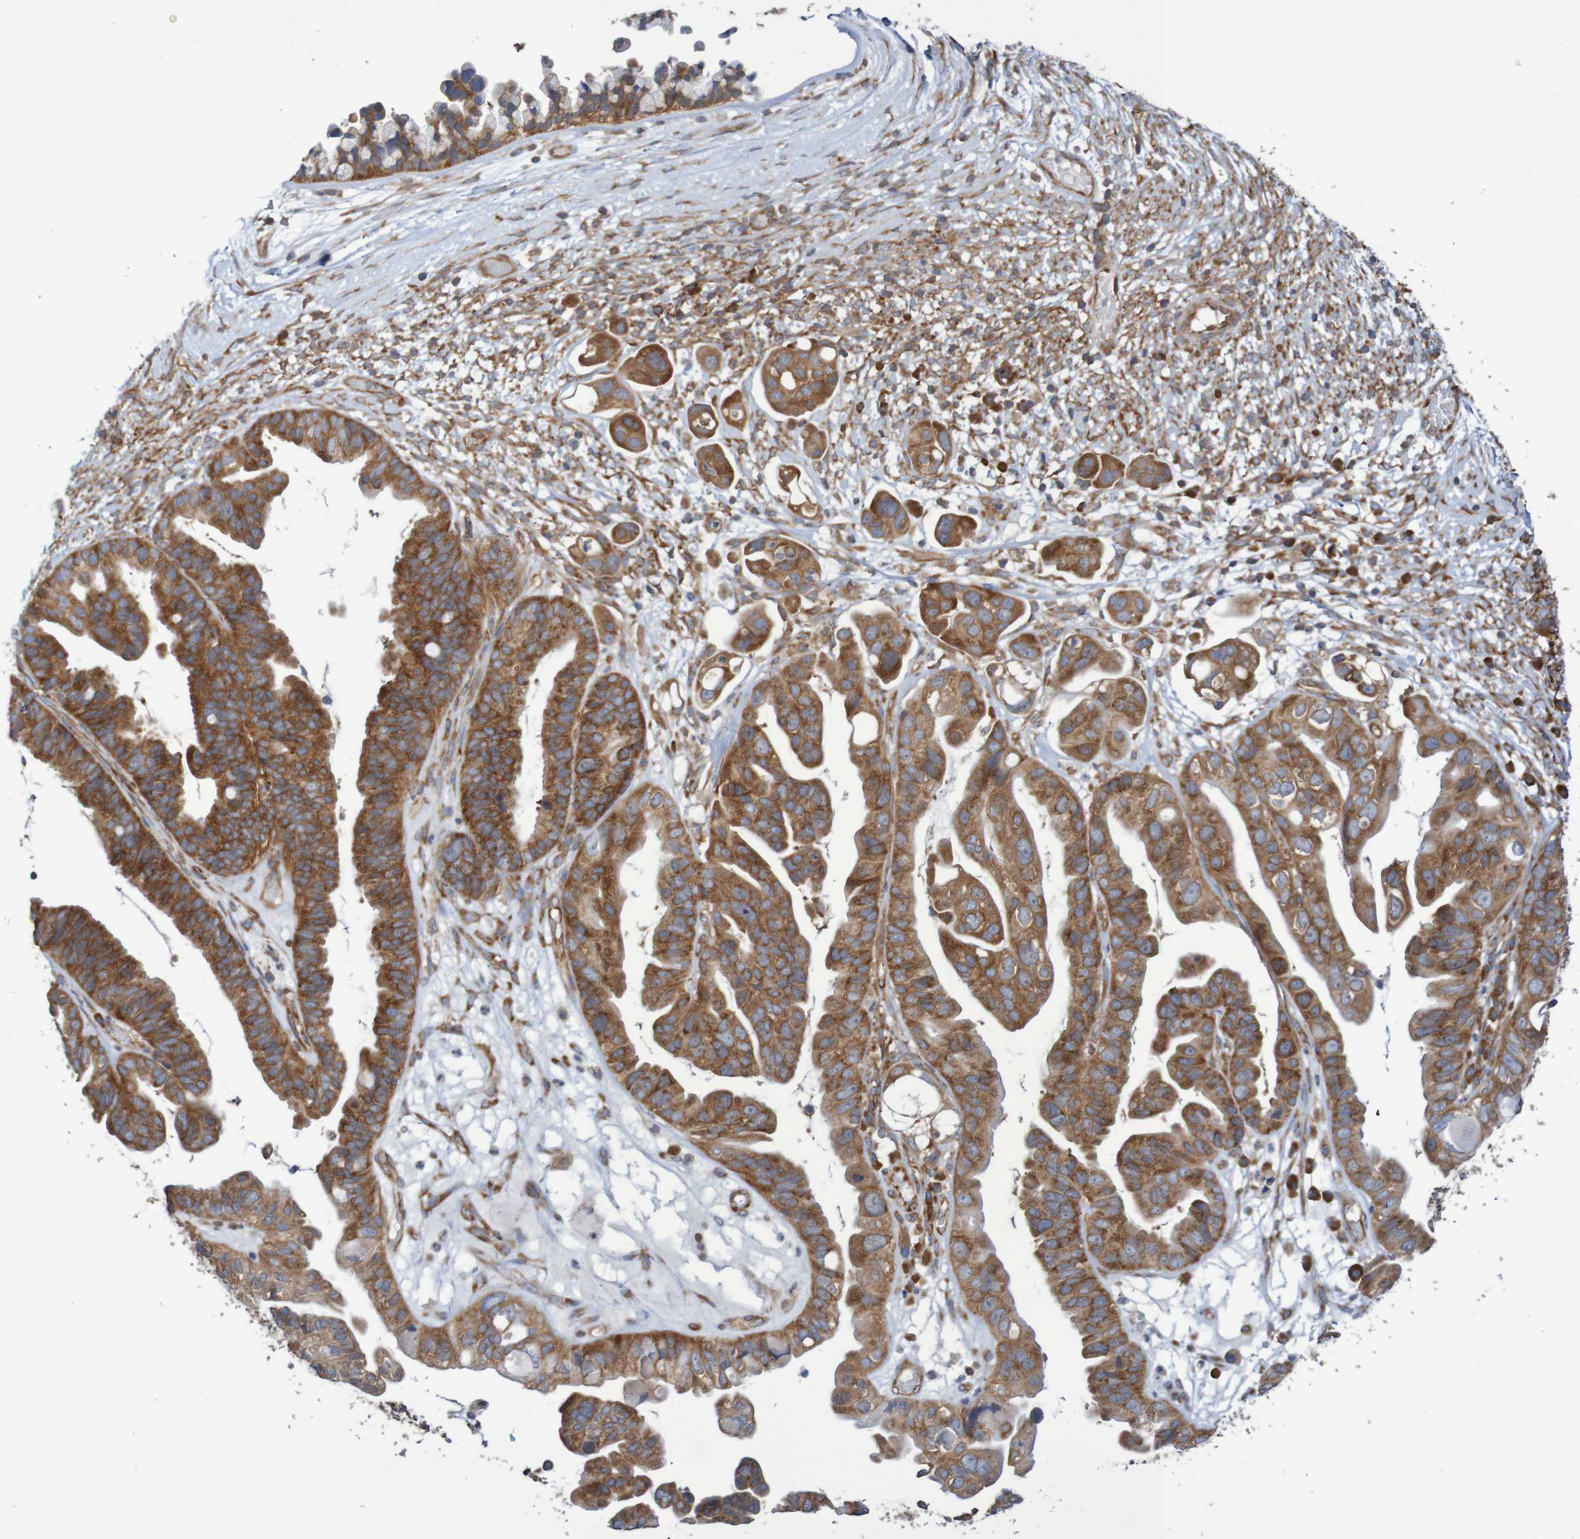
{"staining": {"intensity": "strong", "quantity": ">75%", "location": "cytoplasmic/membranous"}, "tissue": "ovarian cancer", "cell_type": "Tumor cells", "image_type": "cancer", "snomed": [{"axis": "morphology", "description": "Cystadenocarcinoma, serous, NOS"}, {"axis": "topography", "description": "Ovary"}], "caption": "Strong cytoplasmic/membranous positivity is identified in approximately >75% of tumor cells in ovarian cancer. The staining was performed using DAB (3,3'-diaminobenzidine) to visualize the protein expression in brown, while the nuclei were stained in blue with hematoxylin (Magnification: 20x).", "gene": "LRRC47", "patient": {"sex": "female", "age": 56}}